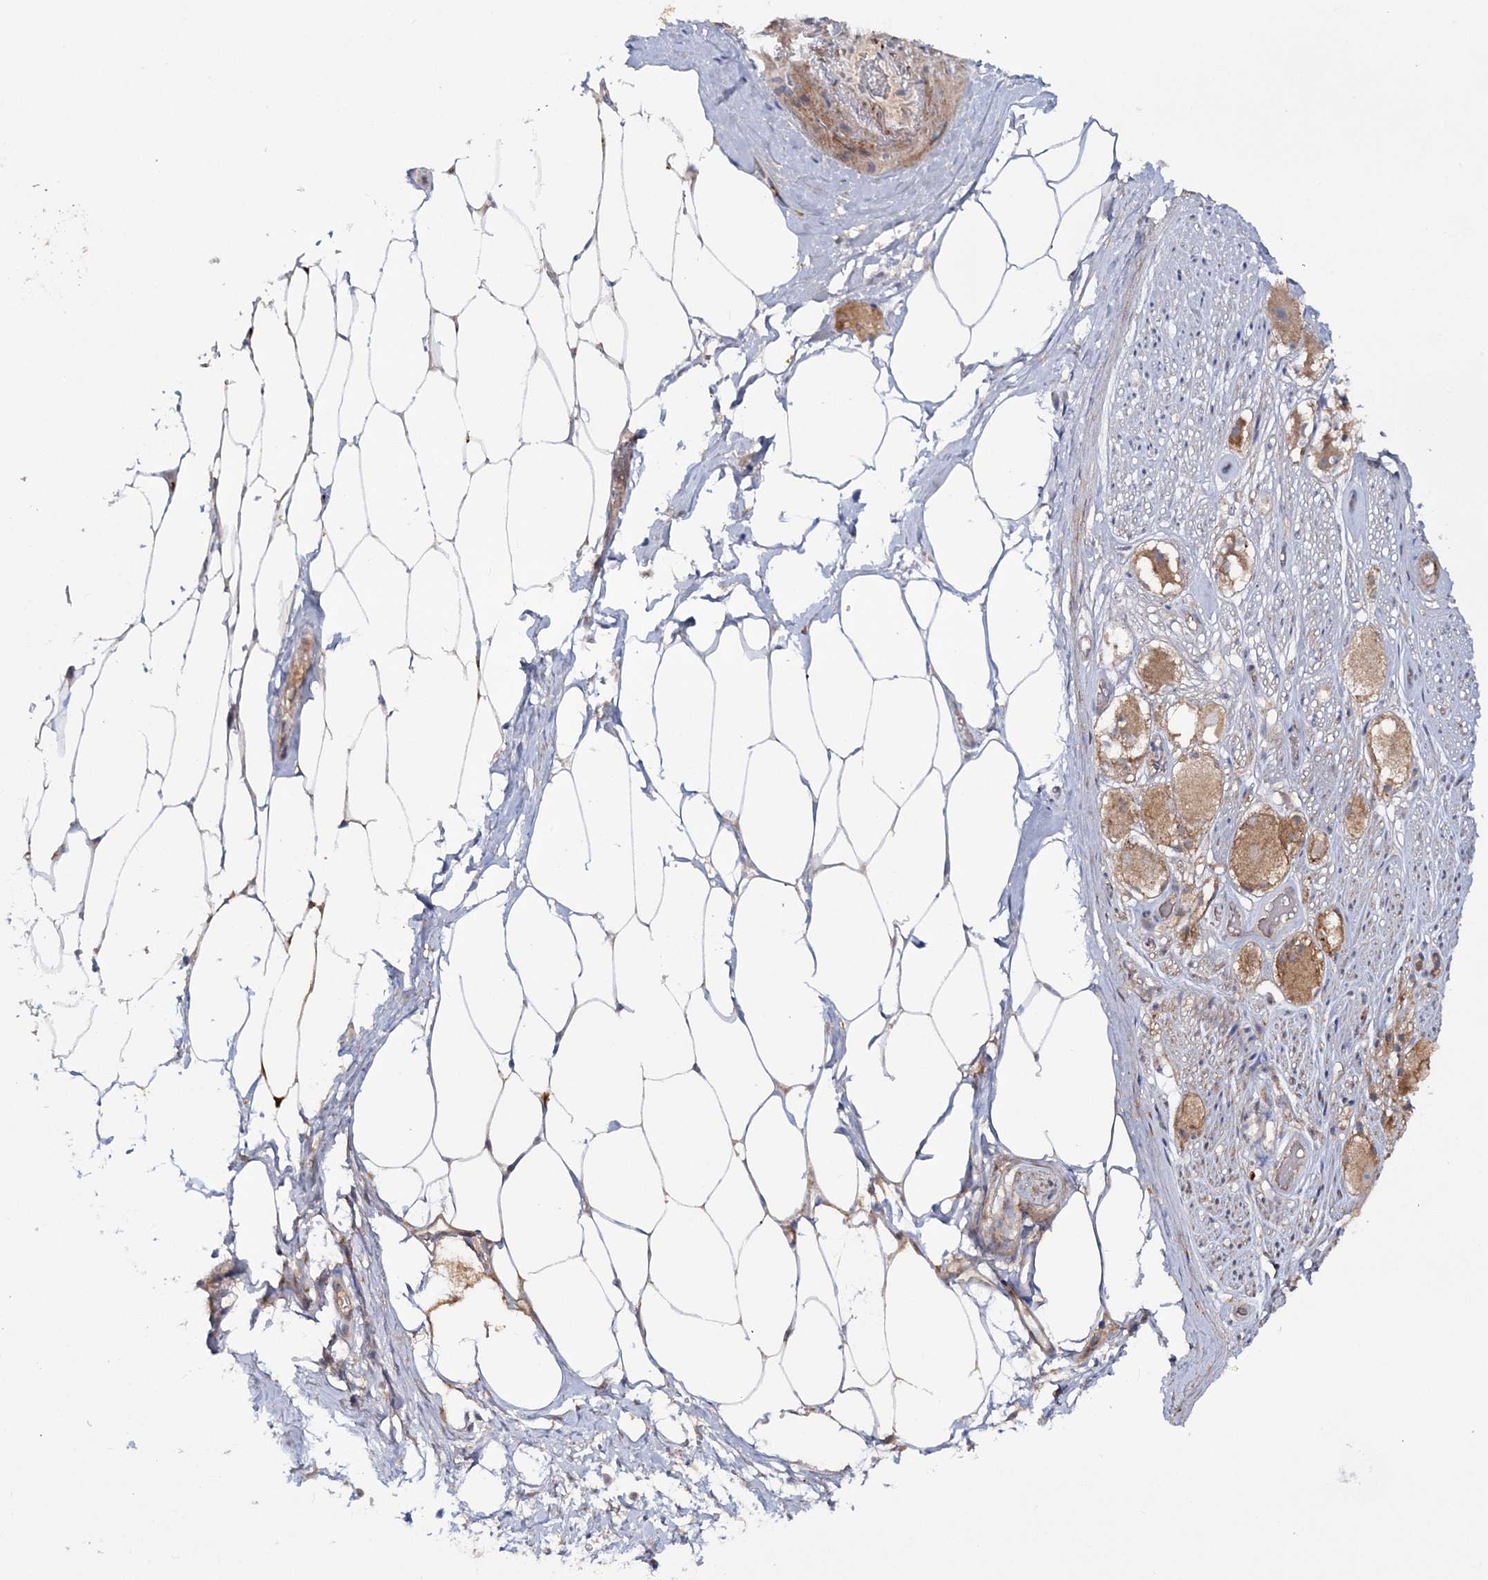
{"staining": {"intensity": "negative", "quantity": "none", "location": "none"}, "tissue": "adipose tissue", "cell_type": "Adipocytes", "image_type": "normal", "snomed": [{"axis": "morphology", "description": "Normal tissue, NOS"}, {"axis": "morphology", "description": "Adenocarcinoma, Low grade"}, {"axis": "topography", "description": "Prostate"}, {"axis": "topography", "description": "Peripheral nerve tissue"}], "caption": "Immunohistochemistry micrograph of normal adipose tissue stained for a protein (brown), which reveals no positivity in adipocytes.", "gene": "MOCS2", "patient": {"sex": "male", "age": 63}}